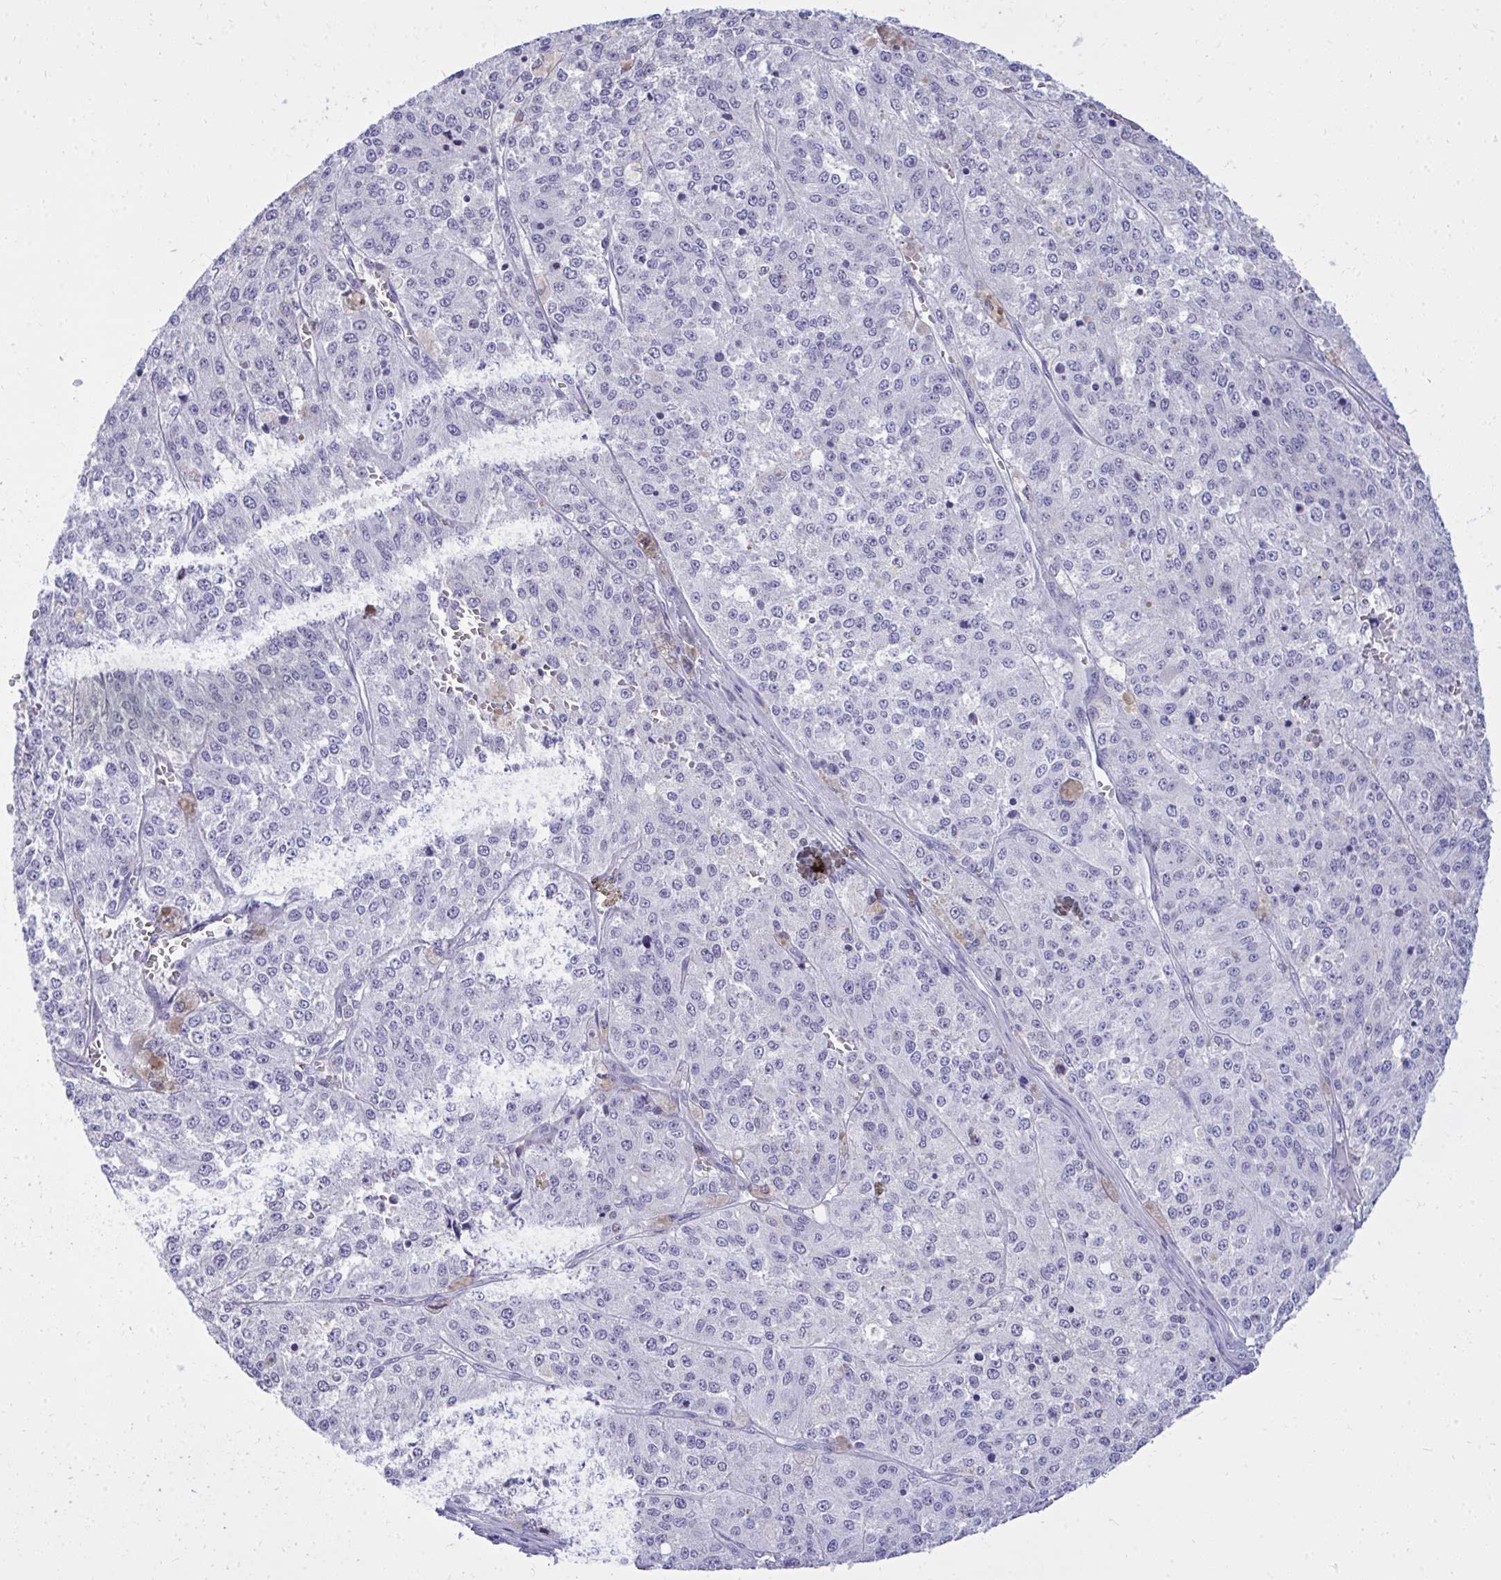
{"staining": {"intensity": "negative", "quantity": "none", "location": "none"}, "tissue": "melanoma", "cell_type": "Tumor cells", "image_type": "cancer", "snomed": [{"axis": "morphology", "description": "Malignant melanoma, Metastatic site"}, {"axis": "topography", "description": "Lymph node"}], "caption": "Human malignant melanoma (metastatic site) stained for a protein using immunohistochemistry shows no expression in tumor cells.", "gene": "PSD", "patient": {"sex": "female", "age": 64}}